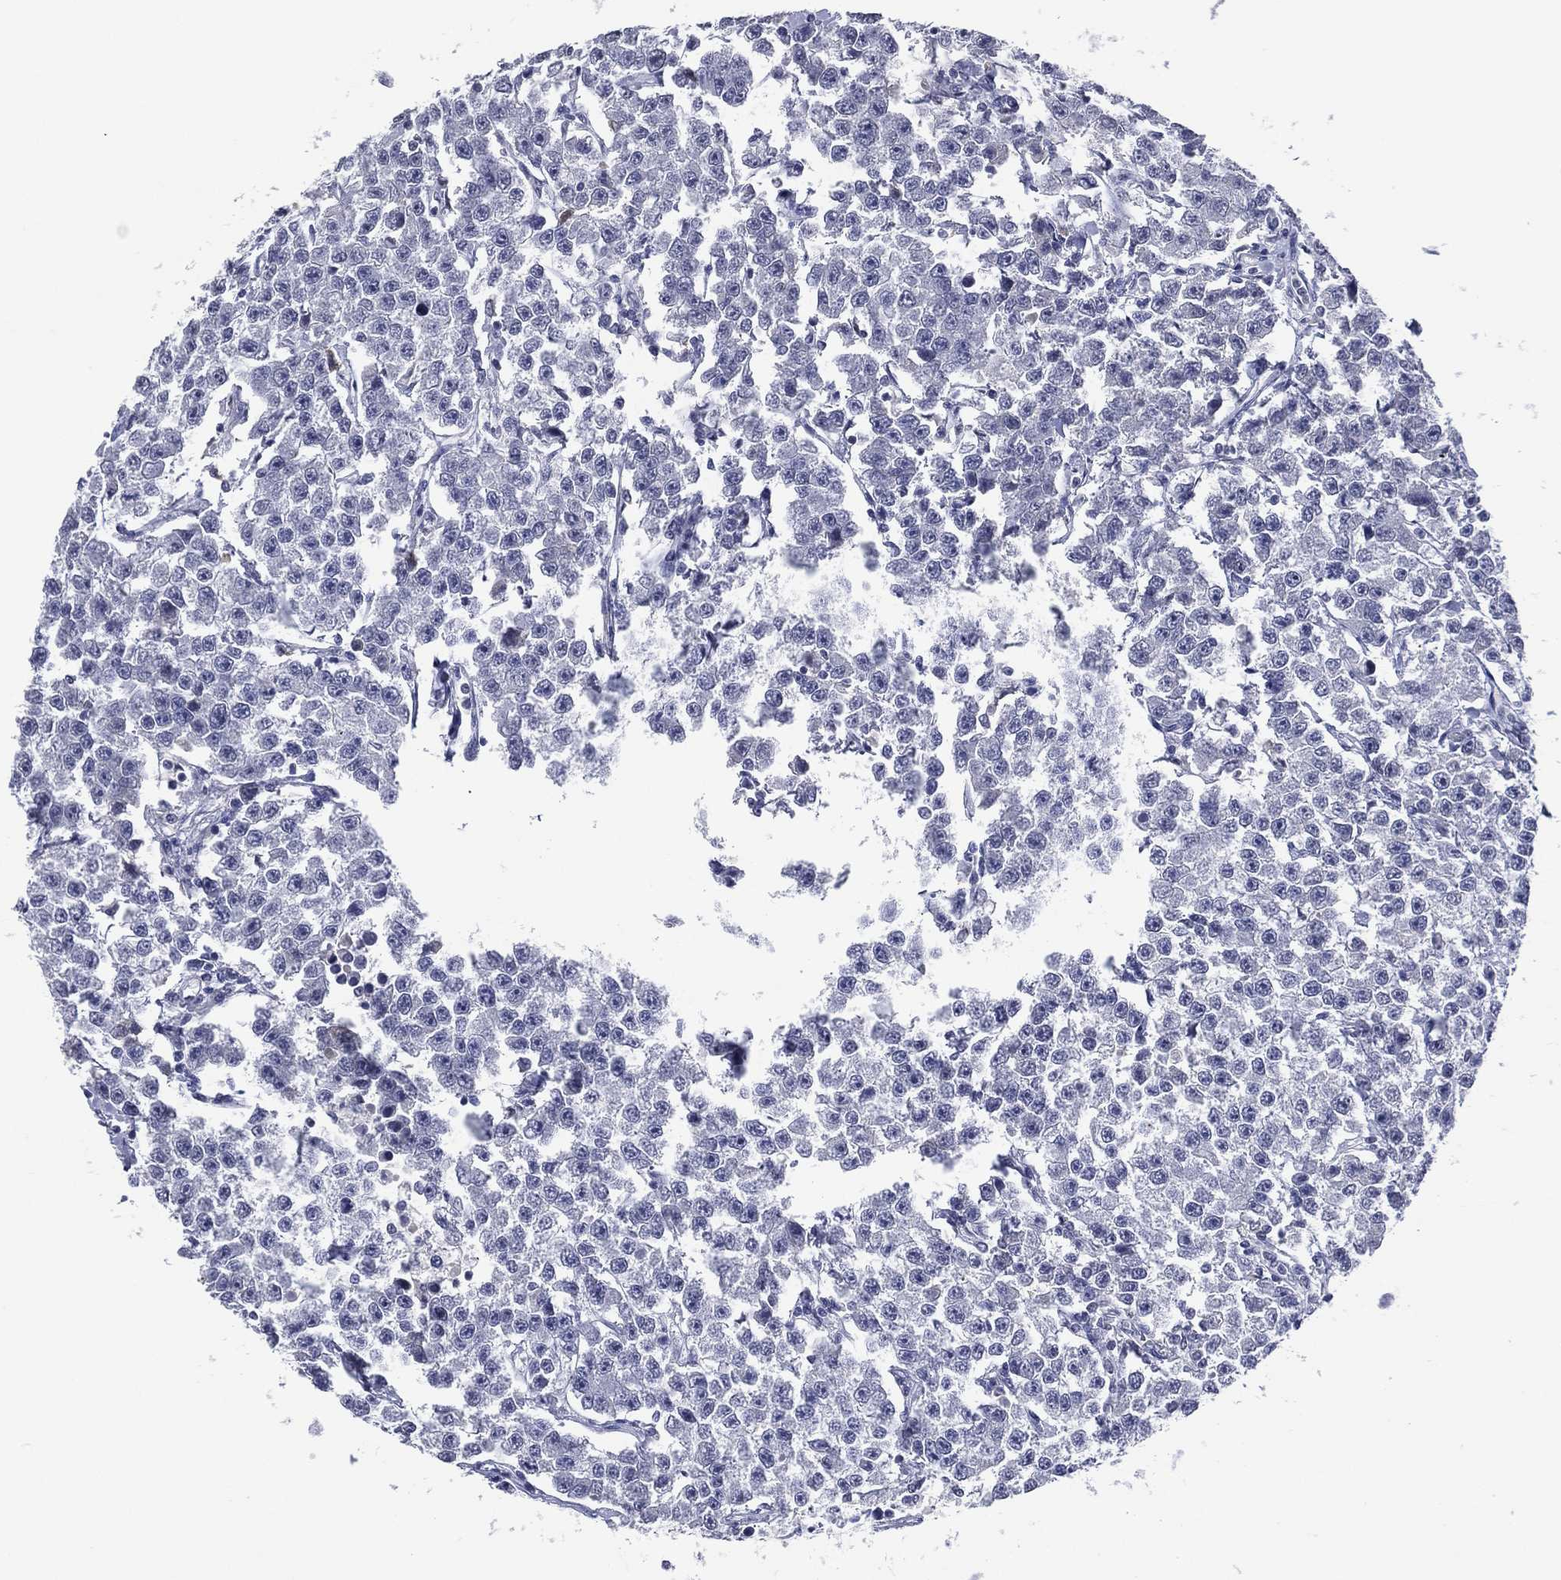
{"staining": {"intensity": "negative", "quantity": "none", "location": "none"}, "tissue": "testis cancer", "cell_type": "Tumor cells", "image_type": "cancer", "snomed": [{"axis": "morphology", "description": "Seminoma, NOS"}, {"axis": "topography", "description": "Testis"}], "caption": "Testis seminoma stained for a protein using immunohistochemistry shows no staining tumor cells.", "gene": "TRIM31", "patient": {"sex": "male", "age": 59}}